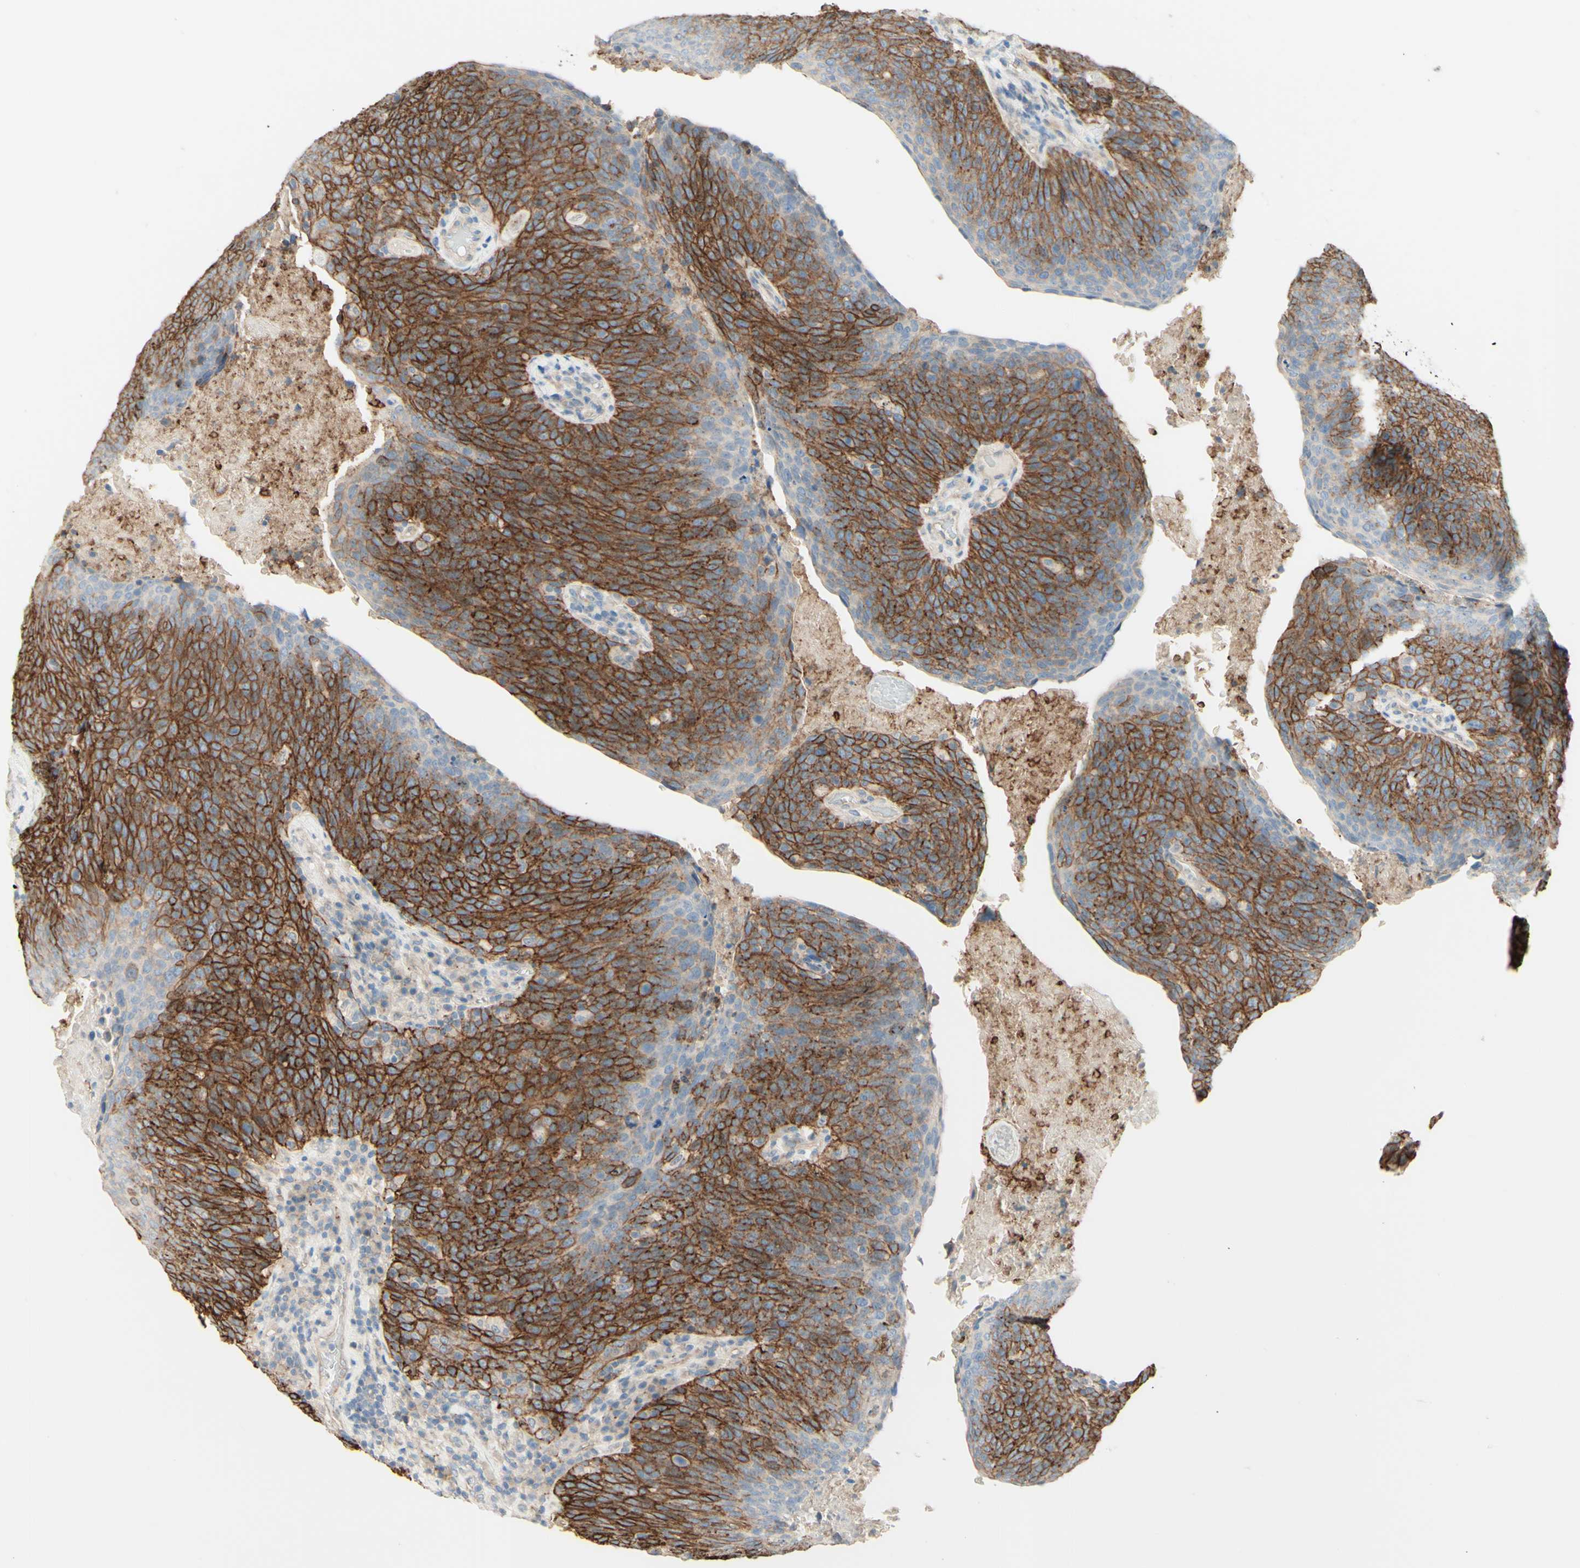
{"staining": {"intensity": "moderate", "quantity": ">75%", "location": "cytoplasmic/membranous"}, "tissue": "head and neck cancer", "cell_type": "Tumor cells", "image_type": "cancer", "snomed": [{"axis": "morphology", "description": "Squamous cell carcinoma, NOS"}, {"axis": "morphology", "description": "Squamous cell carcinoma, metastatic, NOS"}, {"axis": "topography", "description": "Lymph node"}, {"axis": "topography", "description": "Head-Neck"}], "caption": "IHC (DAB (3,3'-diaminobenzidine)) staining of human head and neck squamous cell carcinoma reveals moderate cytoplasmic/membranous protein expression in about >75% of tumor cells.", "gene": "RNF149", "patient": {"sex": "male", "age": 62}}